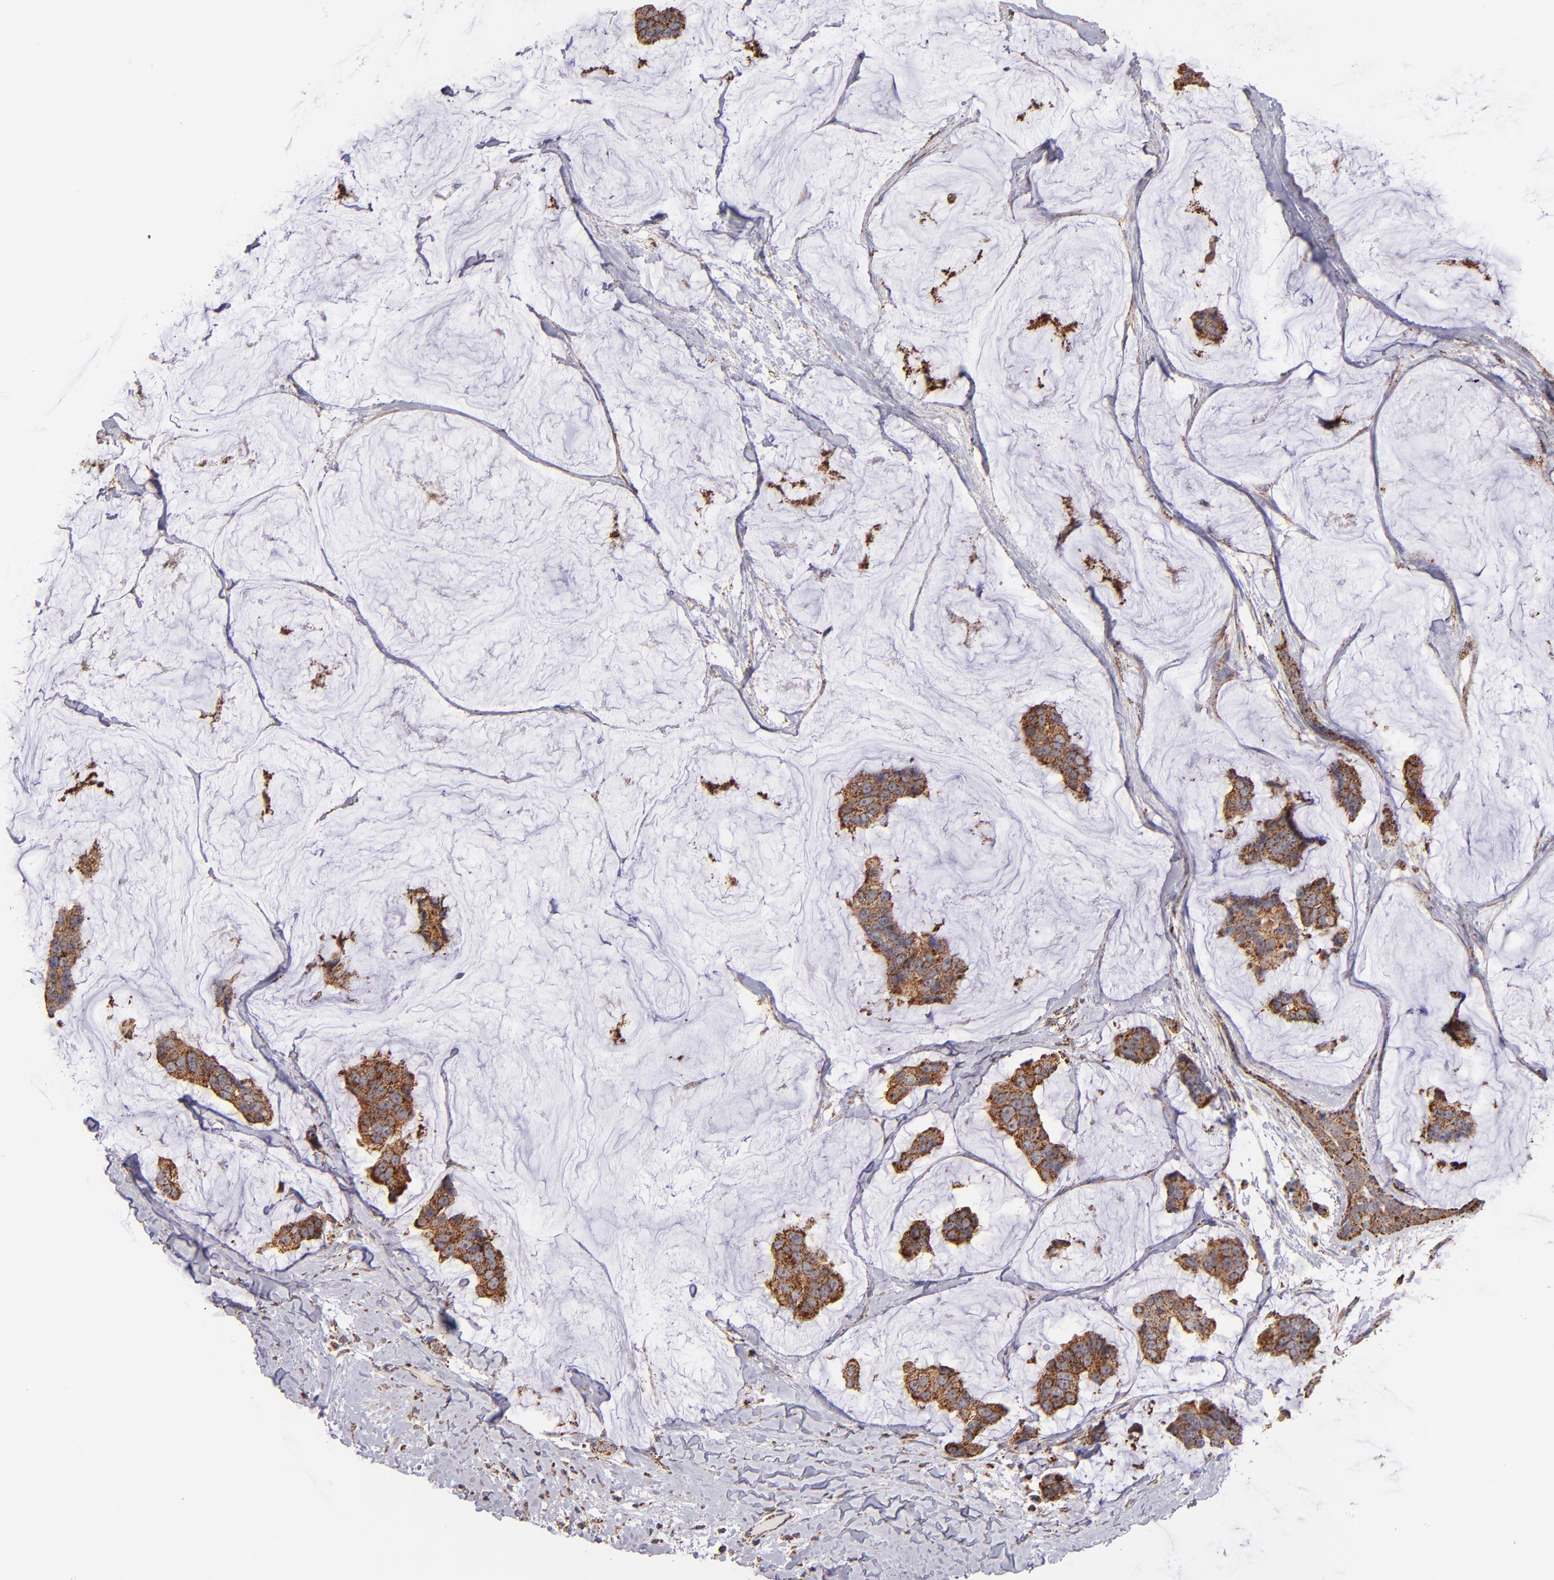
{"staining": {"intensity": "moderate", "quantity": ">75%", "location": "cytoplasmic/membranous"}, "tissue": "breast cancer", "cell_type": "Tumor cells", "image_type": "cancer", "snomed": [{"axis": "morphology", "description": "Normal tissue, NOS"}, {"axis": "morphology", "description": "Duct carcinoma"}, {"axis": "topography", "description": "Breast"}], "caption": "Protein analysis of invasive ductal carcinoma (breast) tissue reveals moderate cytoplasmic/membranous expression in approximately >75% of tumor cells.", "gene": "DLST", "patient": {"sex": "female", "age": 50}}